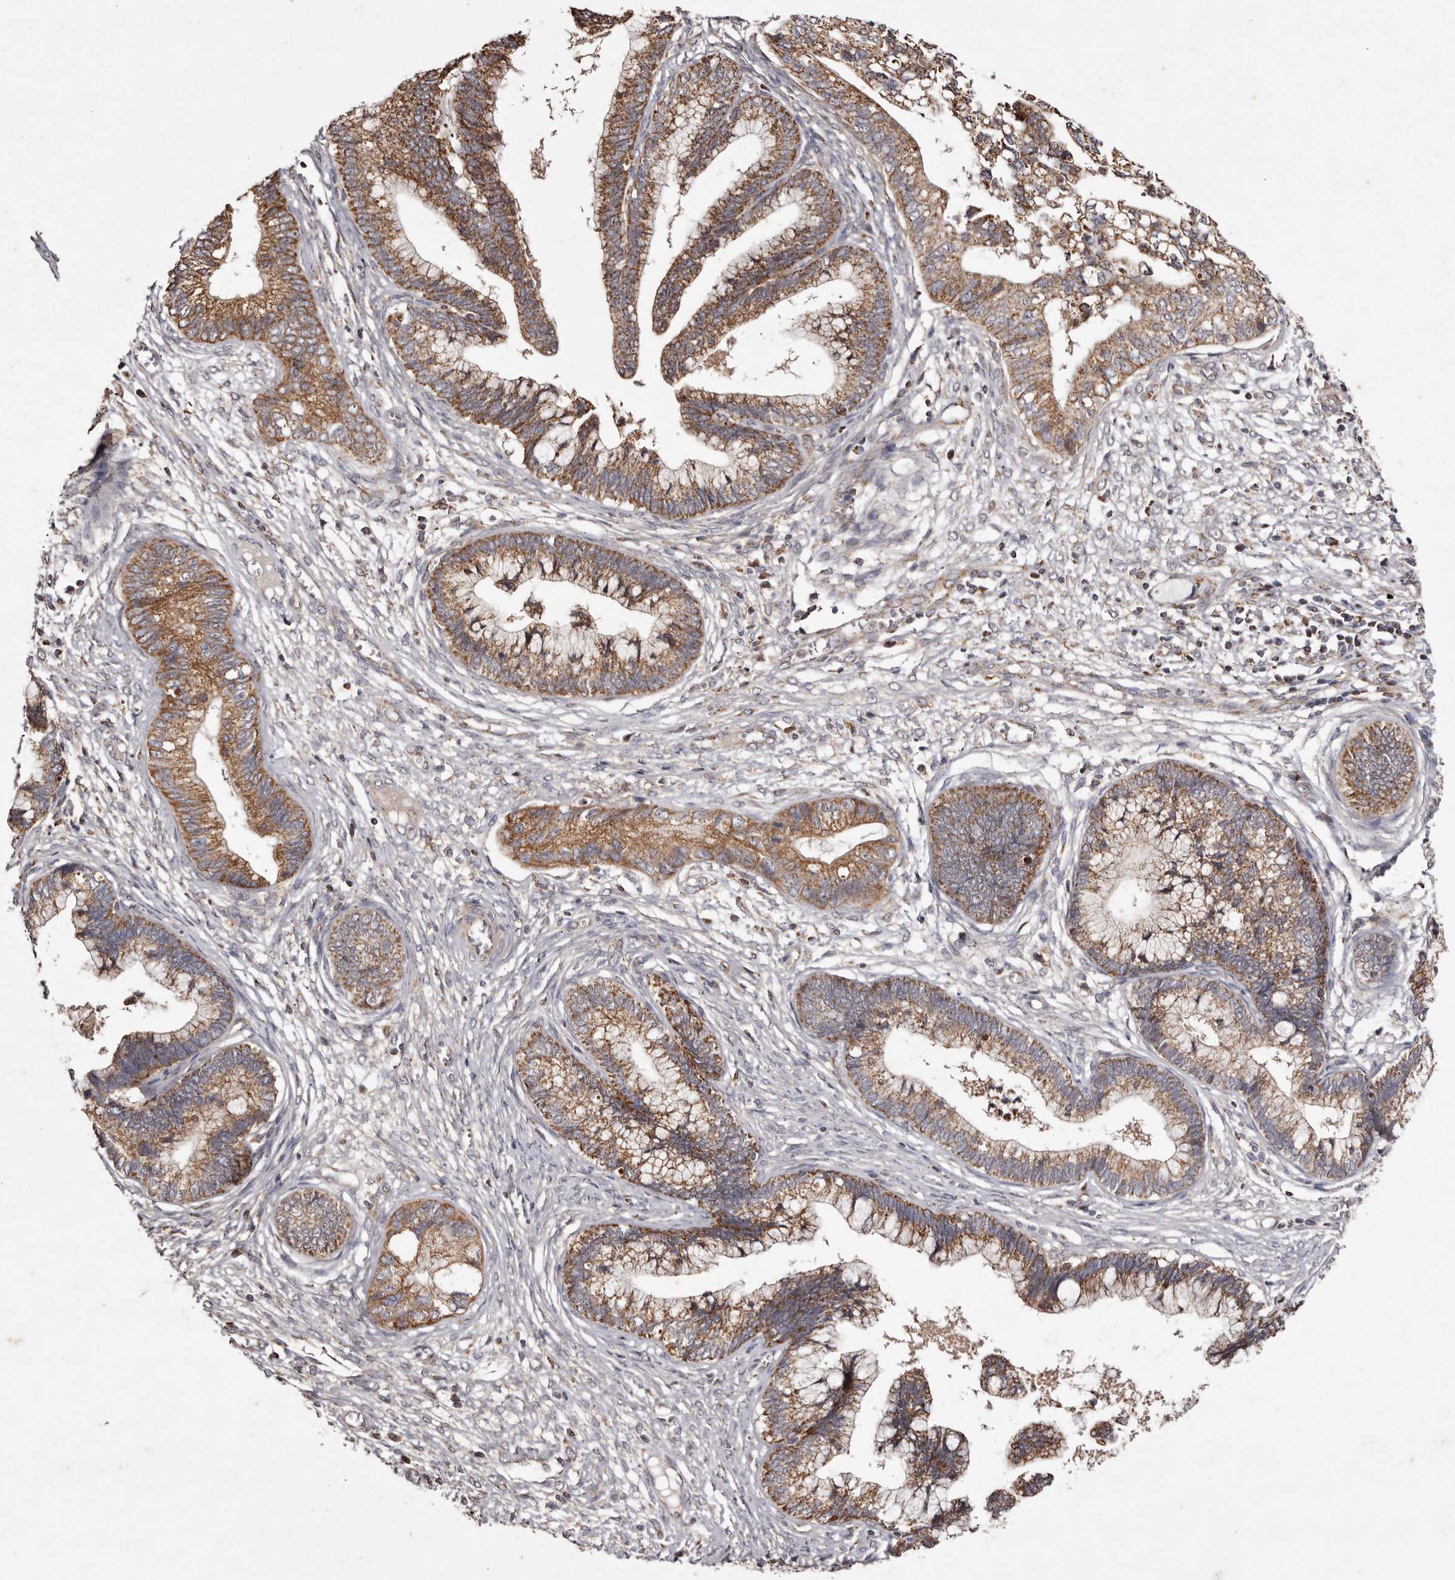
{"staining": {"intensity": "moderate", "quantity": ">75%", "location": "cytoplasmic/membranous"}, "tissue": "cervical cancer", "cell_type": "Tumor cells", "image_type": "cancer", "snomed": [{"axis": "morphology", "description": "Adenocarcinoma, NOS"}, {"axis": "topography", "description": "Cervix"}], "caption": "Immunohistochemistry (IHC) staining of cervical cancer (adenocarcinoma), which exhibits medium levels of moderate cytoplasmic/membranous expression in about >75% of tumor cells indicating moderate cytoplasmic/membranous protein staining. The staining was performed using DAB (brown) for protein detection and nuclei were counterstained in hematoxylin (blue).", "gene": "CPLANE2", "patient": {"sex": "female", "age": 44}}